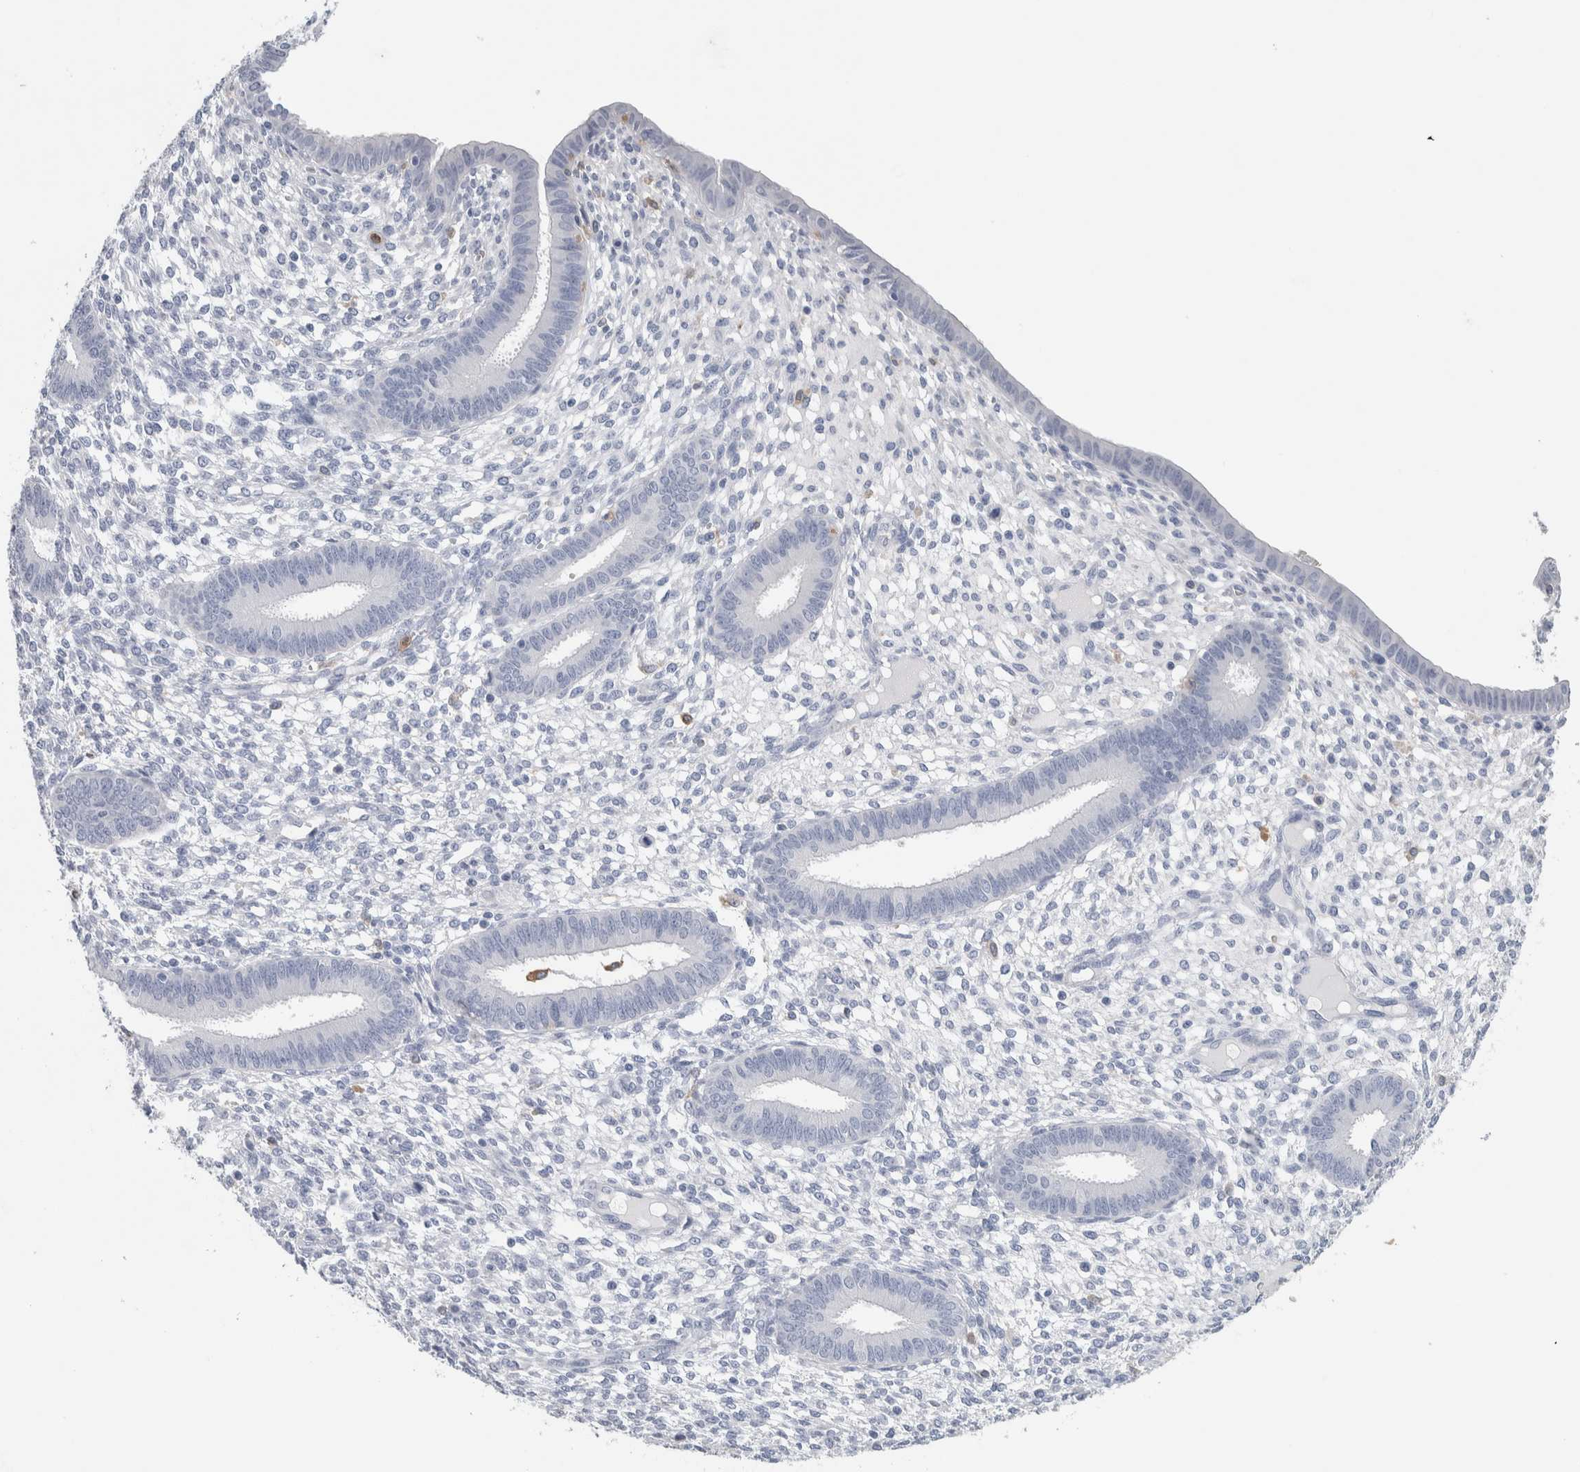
{"staining": {"intensity": "negative", "quantity": "none", "location": "none"}, "tissue": "endometrium", "cell_type": "Cells in endometrial stroma", "image_type": "normal", "snomed": [{"axis": "morphology", "description": "Normal tissue, NOS"}, {"axis": "topography", "description": "Endometrium"}], "caption": "The histopathology image demonstrates no staining of cells in endometrial stroma in unremarkable endometrium. (Brightfield microscopy of DAB (3,3'-diaminobenzidine) immunohistochemistry at high magnification).", "gene": "NCF2", "patient": {"sex": "female", "age": 46}}